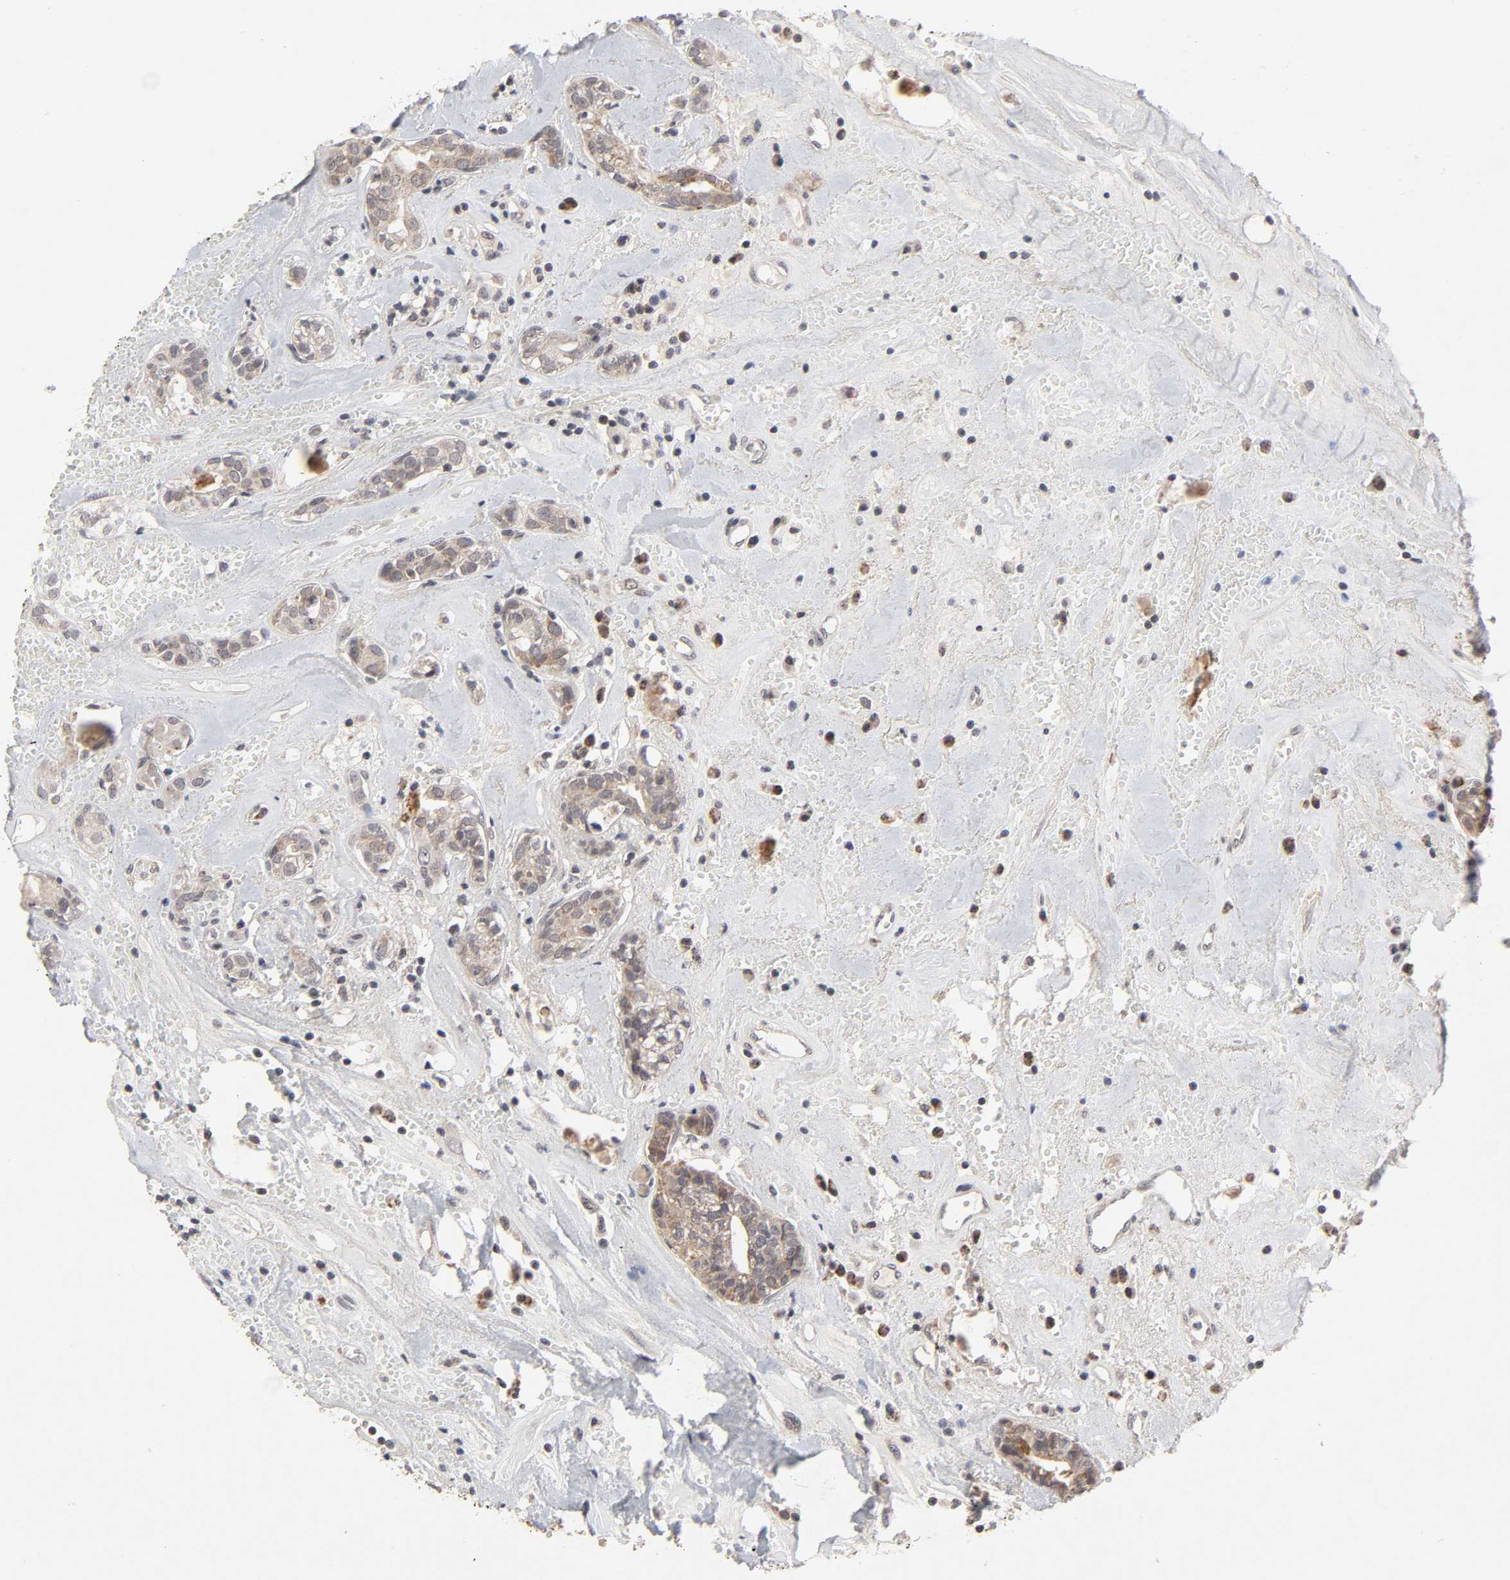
{"staining": {"intensity": "moderate", "quantity": ">75%", "location": "cytoplasmic/membranous"}, "tissue": "head and neck cancer", "cell_type": "Tumor cells", "image_type": "cancer", "snomed": [{"axis": "morphology", "description": "Adenocarcinoma, NOS"}, {"axis": "topography", "description": "Salivary gland"}, {"axis": "topography", "description": "Head-Neck"}], "caption": "This is an image of immunohistochemistry (IHC) staining of head and neck cancer (adenocarcinoma), which shows moderate staining in the cytoplasmic/membranous of tumor cells.", "gene": "AUH", "patient": {"sex": "female", "age": 65}}